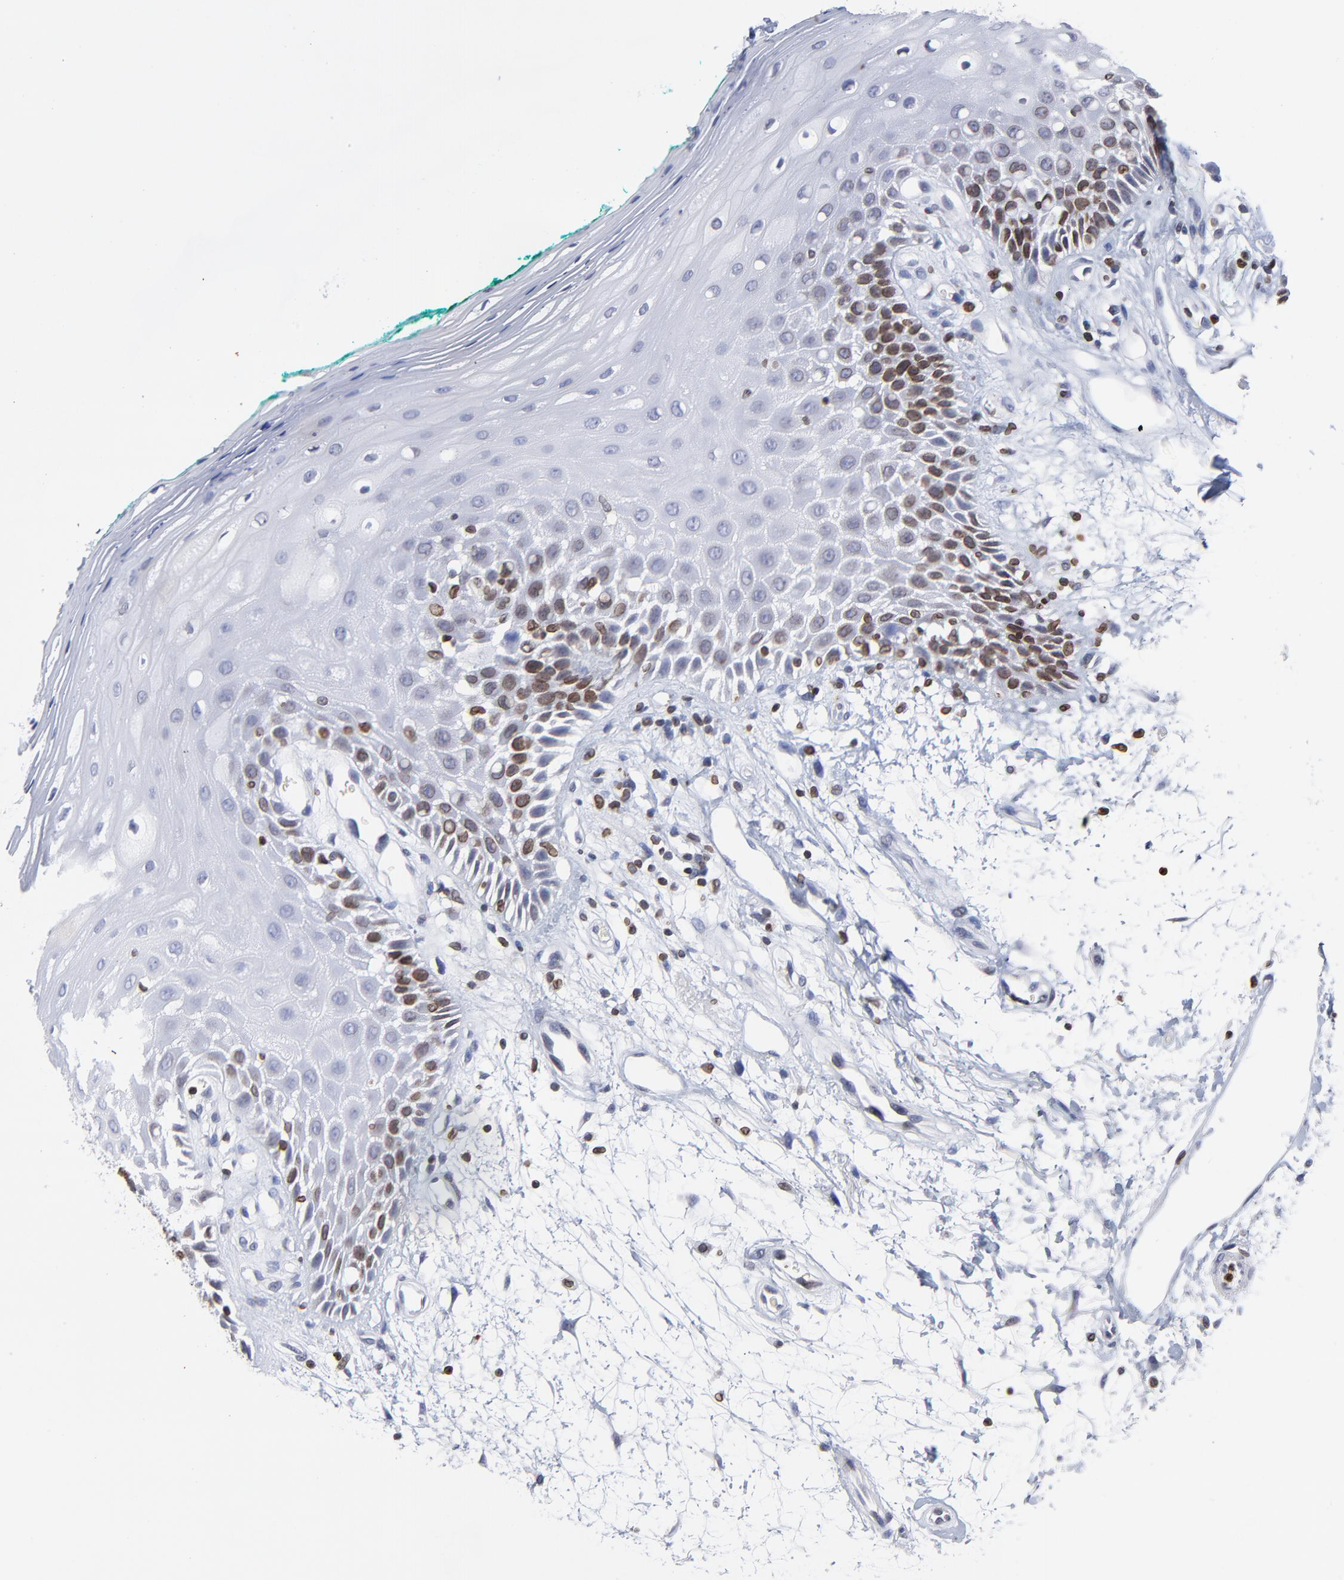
{"staining": {"intensity": "strong", "quantity": "<25%", "location": "cytoplasmic/membranous,nuclear"}, "tissue": "oral mucosa", "cell_type": "Squamous epithelial cells", "image_type": "normal", "snomed": [{"axis": "morphology", "description": "Normal tissue, NOS"}, {"axis": "morphology", "description": "Squamous cell carcinoma, NOS"}, {"axis": "topography", "description": "Skeletal muscle"}, {"axis": "topography", "description": "Oral tissue"}, {"axis": "topography", "description": "Head-Neck"}], "caption": "Immunohistochemical staining of benign human oral mucosa shows strong cytoplasmic/membranous,nuclear protein staining in about <25% of squamous epithelial cells.", "gene": "THAP7", "patient": {"sex": "female", "age": 84}}